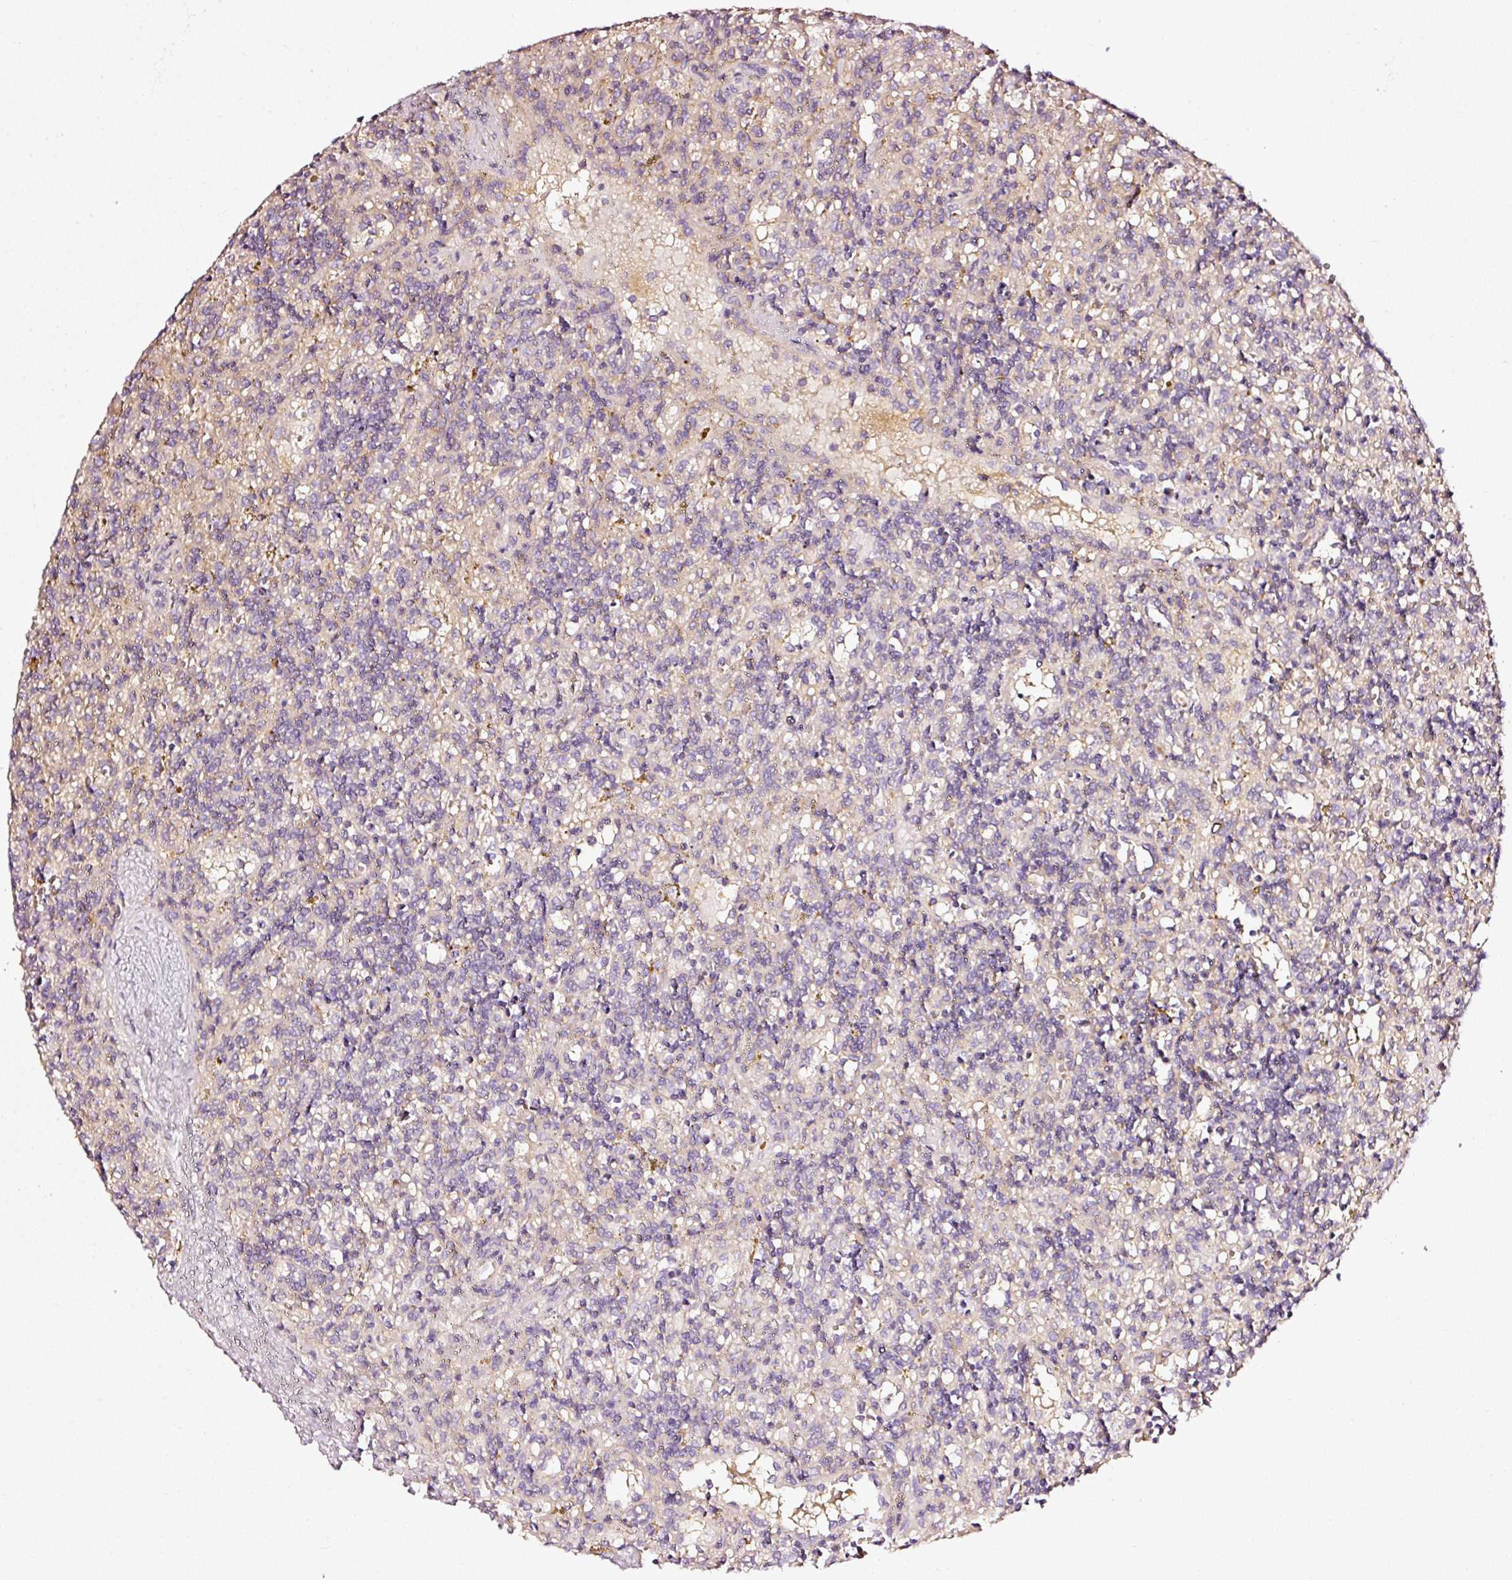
{"staining": {"intensity": "negative", "quantity": "none", "location": "none"}, "tissue": "lymphoma", "cell_type": "Tumor cells", "image_type": "cancer", "snomed": [{"axis": "morphology", "description": "Malignant lymphoma, non-Hodgkin's type, Low grade"}, {"axis": "topography", "description": "Spleen"}], "caption": "Immunohistochemistry (IHC) of human lymphoma reveals no staining in tumor cells. Nuclei are stained in blue.", "gene": "CD47", "patient": {"sex": "male", "age": 67}}